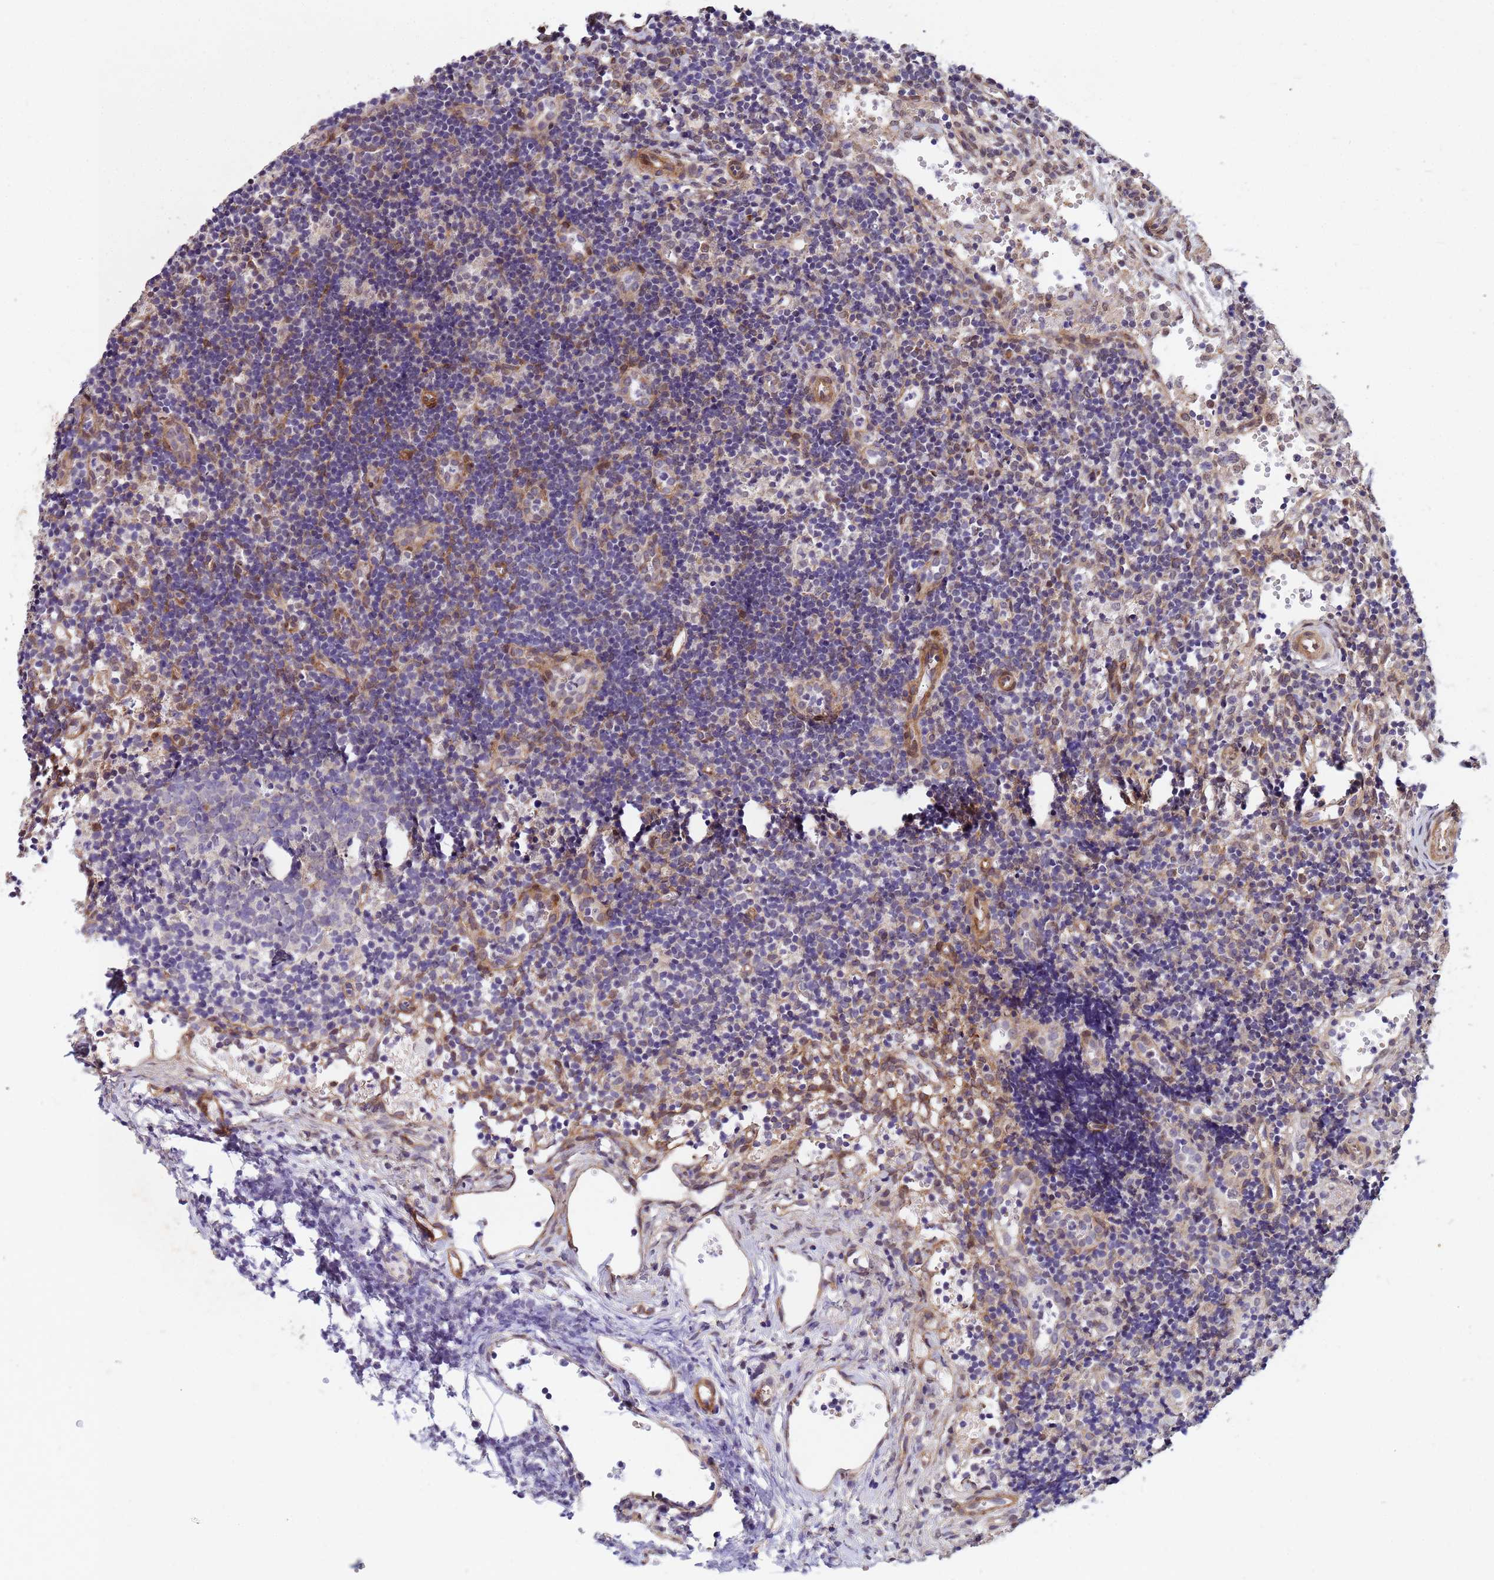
{"staining": {"intensity": "weak", "quantity": "25%-75%", "location": "cytoplasmic/membranous"}, "tissue": "lymph node", "cell_type": "Germinal center cells", "image_type": "normal", "snomed": [{"axis": "morphology", "description": "Normal tissue, NOS"}, {"axis": "topography", "description": "Lymph node"}], "caption": "Germinal center cells demonstrate weak cytoplasmic/membranous staining in about 25%-75% of cells in unremarkable lymph node.", "gene": "TRIP6", "patient": {"sex": "female", "age": 37}}